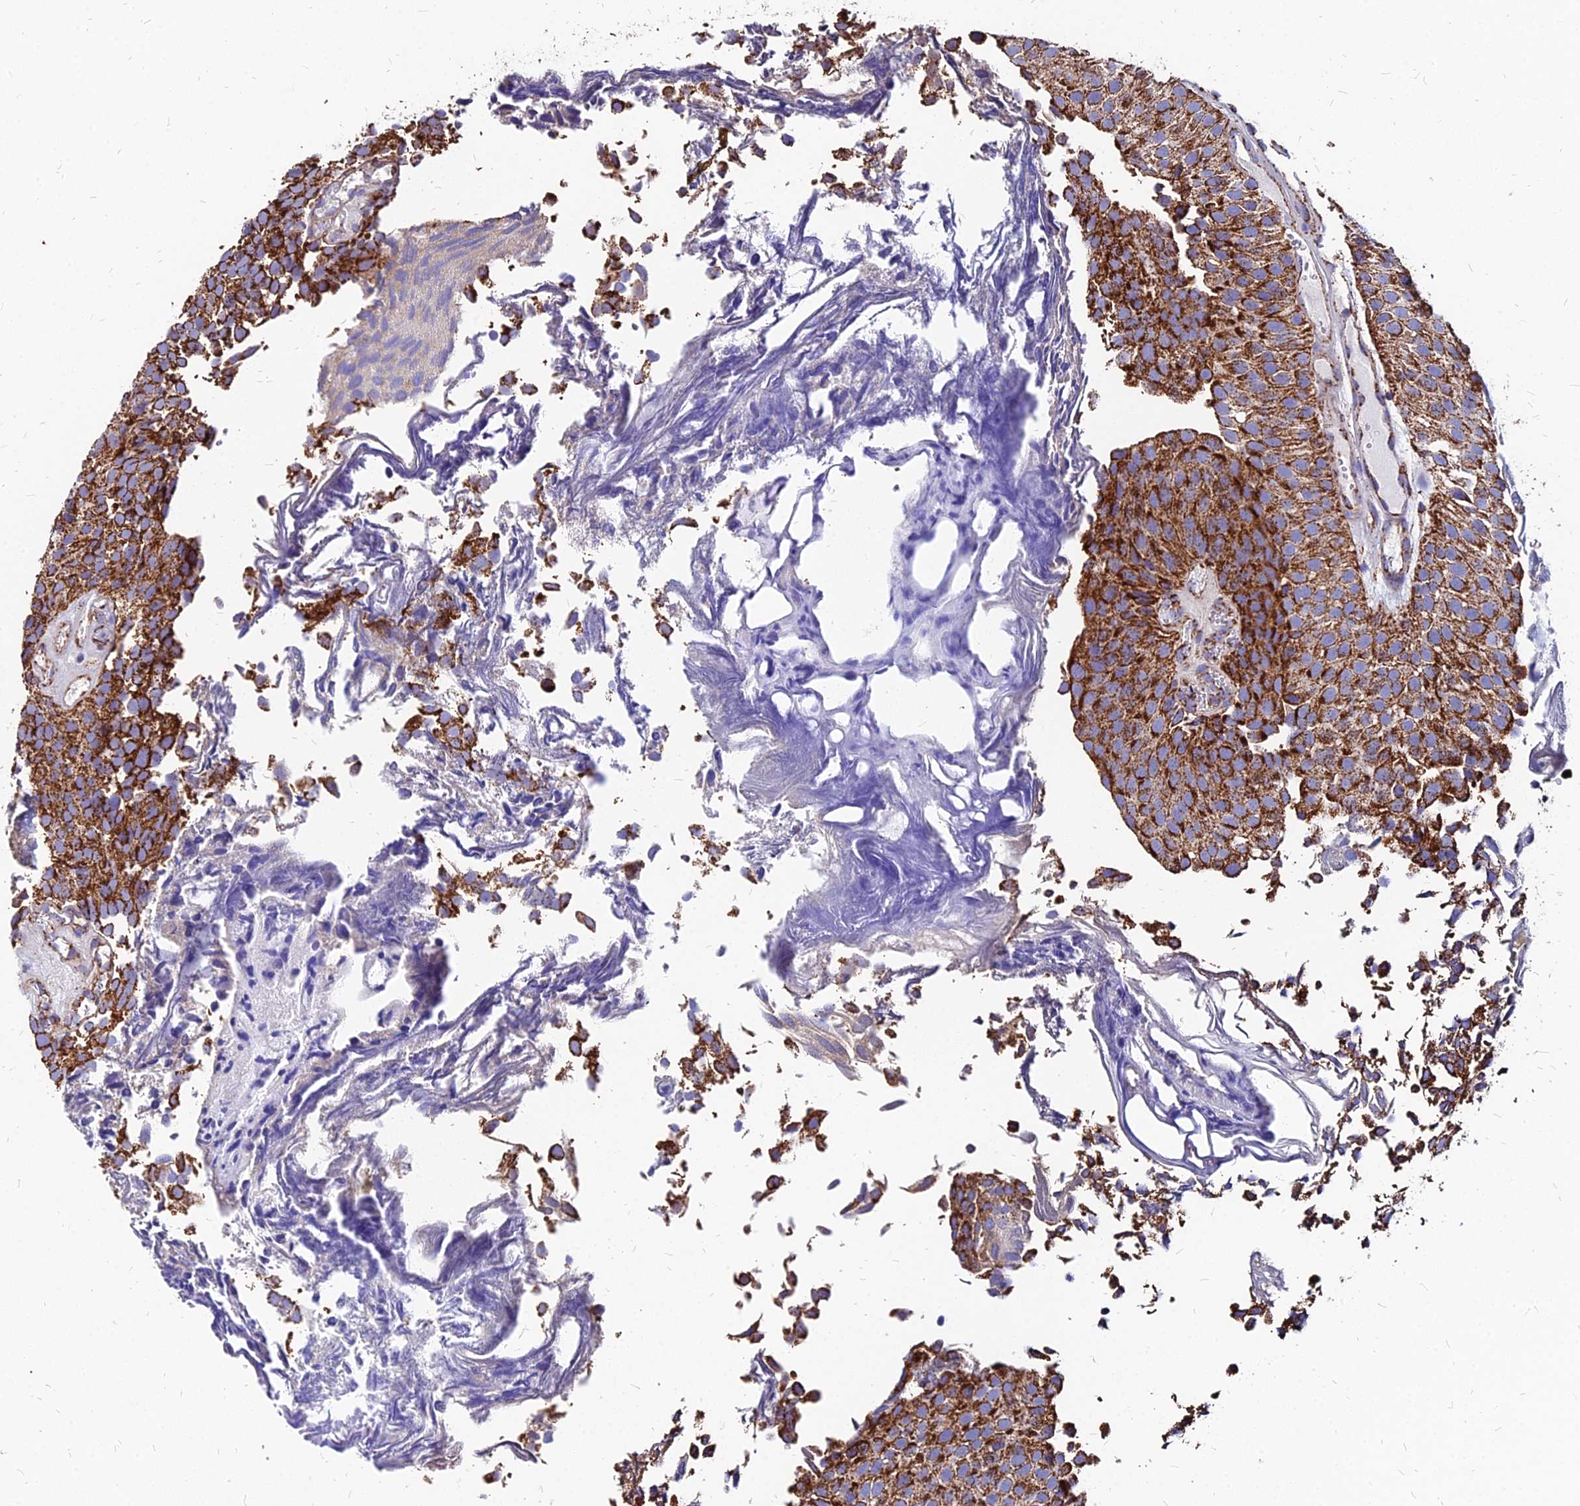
{"staining": {"intensity": "strong", "quantity": ">75%", "location": "cytoplasmic/membranous"}, "tissue": "urothelial cancer", "cell_type": "Tumor cells", "image_type": "cancer", "snomed": [{"axis": "morphology", "description": "Urothelial carcinoma, Low grade"}, {"axis": "topography", "description": "Urinary bladder"}], "caption": "Immunohistochemistry micrograph of neoplastic tissue: human low-grade urothelial carcinoma stained using immunohistochemistry displays high levels of strong protein expression localized specifically in the cytoplasmic/membranous of tumor cells, appearing as a cytoplasmic/membranous brown color.", "gene": "DLD", "patient": {"sex": "male", "age": 89}}